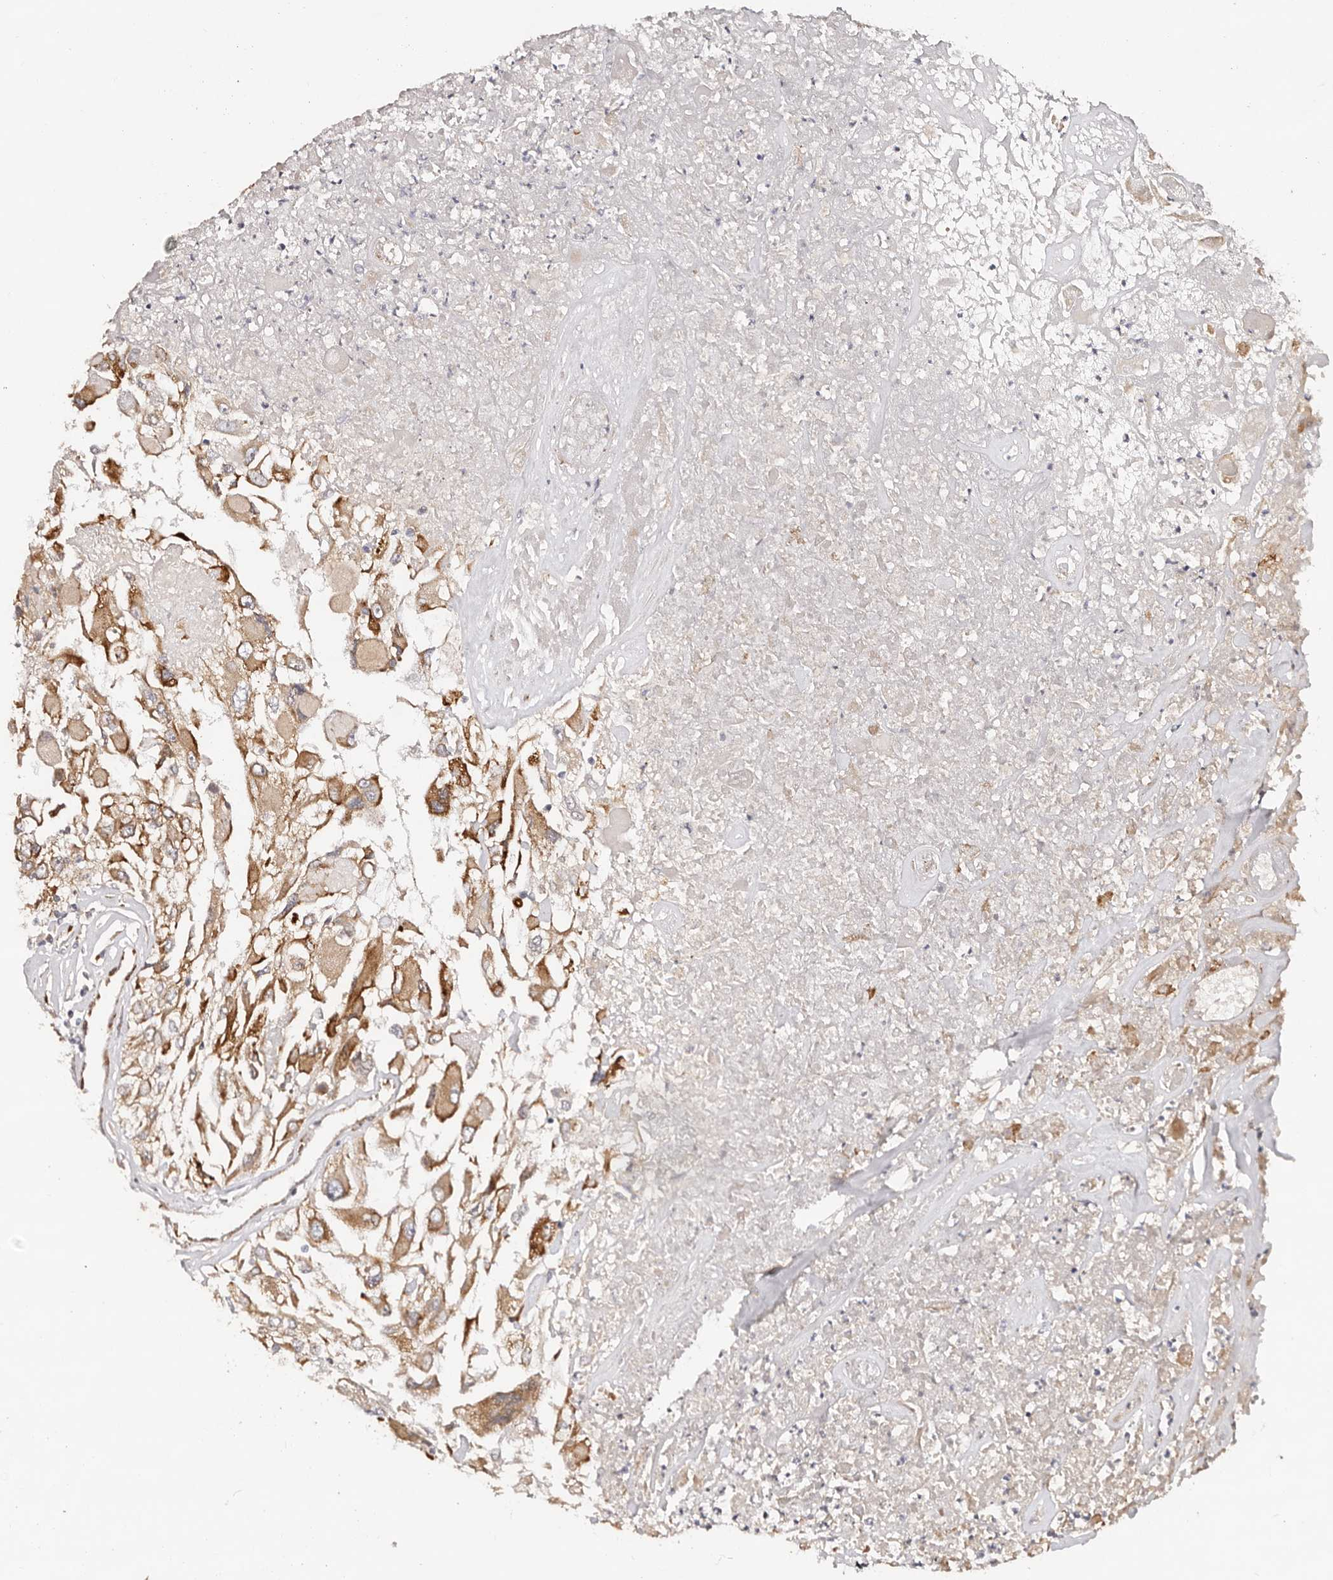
{"staining": {"intensity": "moderate", "quantity": ">75%", "location": "cytoplasmic/membranous"}, "tissue": "renal cancer", "cell_type": "Tumor cells", "image_type": "cancer", "snomed": [{"axis": "morphology", "description": "Adenocarcinoma, NOS"}, {"axis": "topography", "description": "Kidney"}], "caption": "A photomicrograph of adenocarcinoma (renal) stained for a protein demonstrates moderate cytoplasmic/membranous brown staining in tumor cells.", "gene": "SERPINH1", "patient": {"sex": "female", "age": 52}}